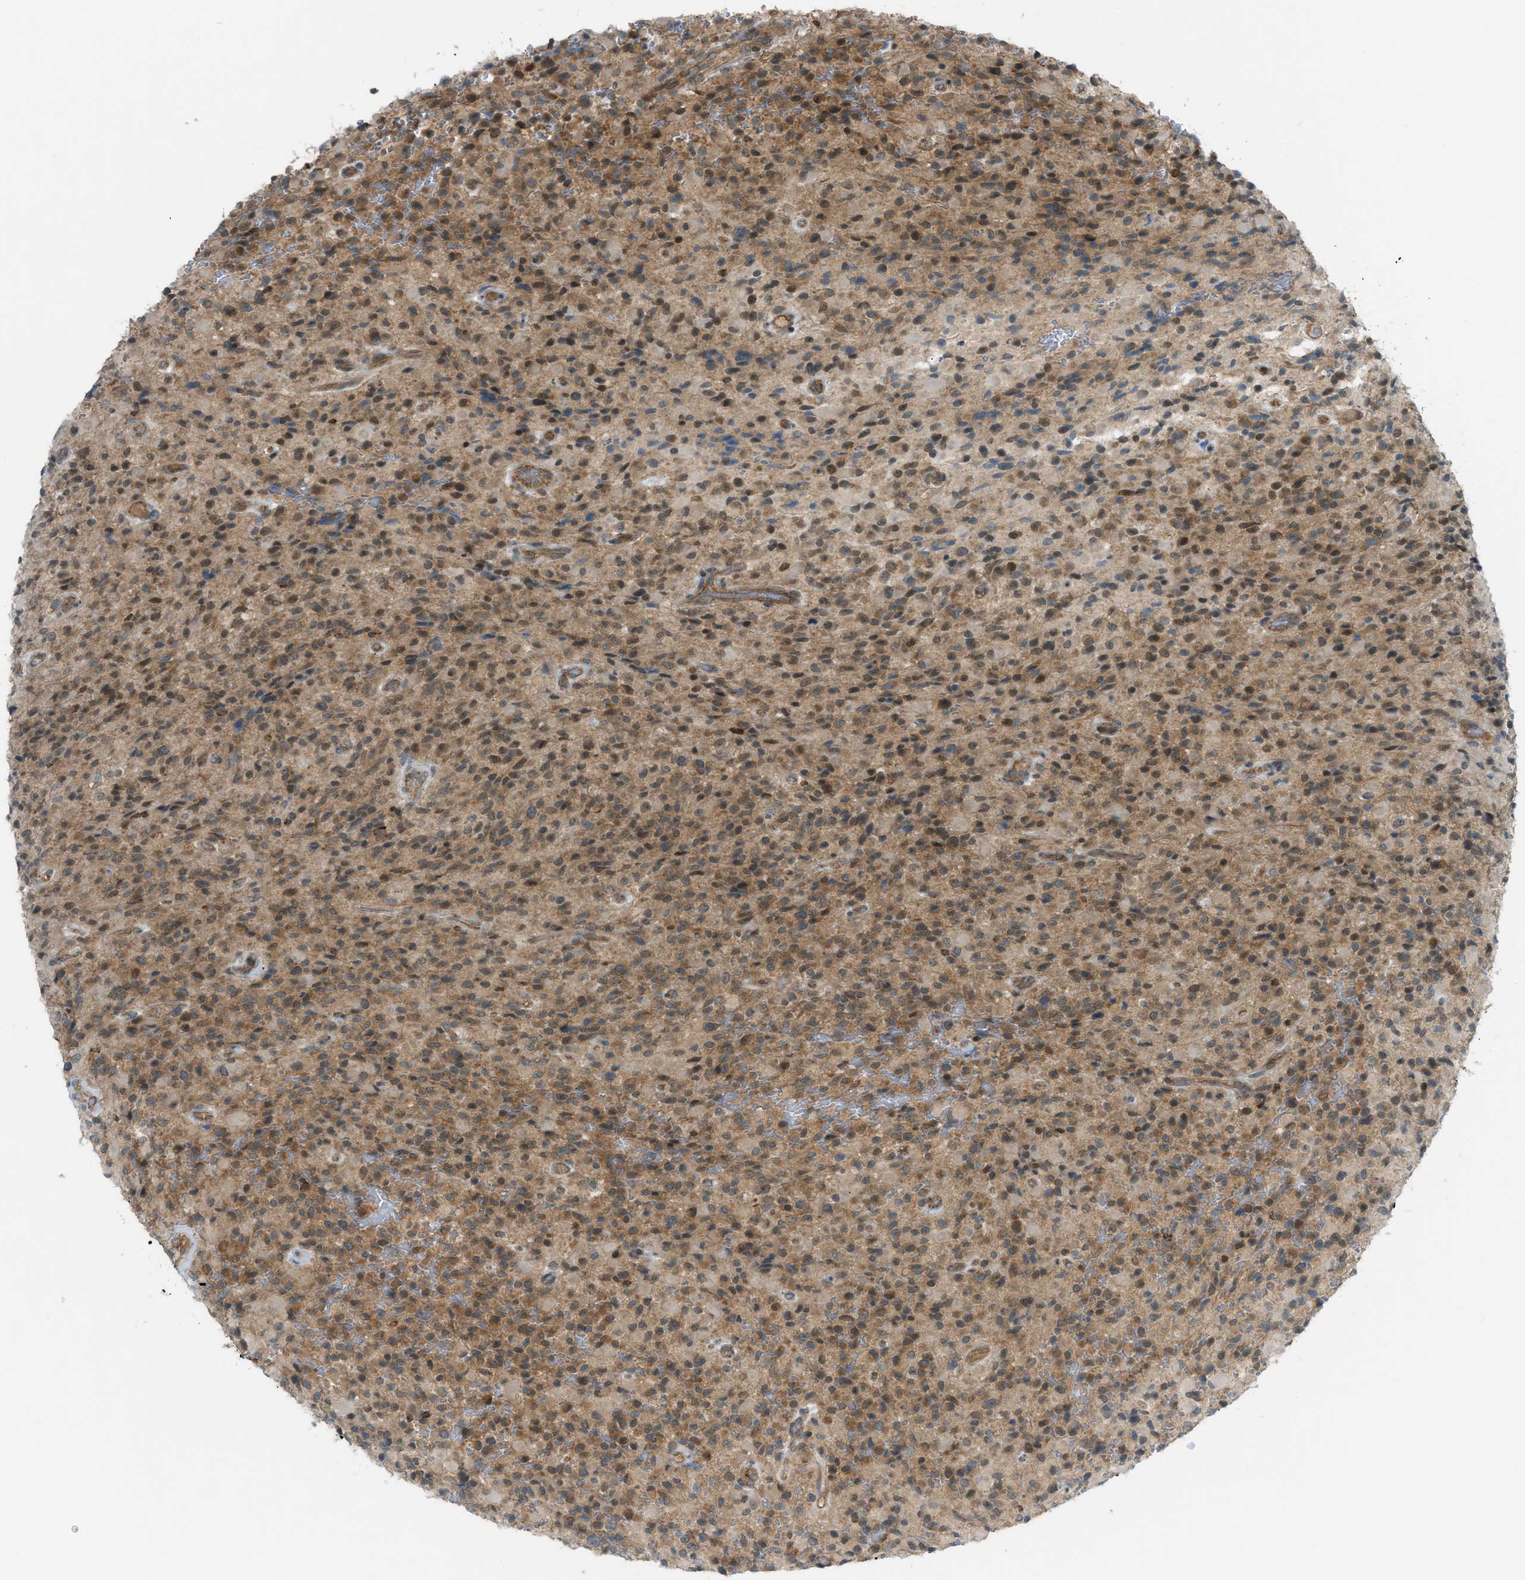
{"staining": {"intensity": "moderate", "quantity": ">75%", "location": "cytoplasmic/membranous"}, "tissue": "glioma", "cell_type": "Tumor cells", "image_type": "cancer", "snomed": [{"axis": "morphology", "description": "Glioma, malignant, High grade"}, {"axis": "topography", "description": "Brain"}], "caption": "There is medium levels of moderate cytoplasmic/membranous expression in tumor cells of malignant glioma (high-grade), as demonstrated by immunohistochemical staining (brown color).", "gene": "DYRK1A", "patient": {"sex": "male", "age": 71}}